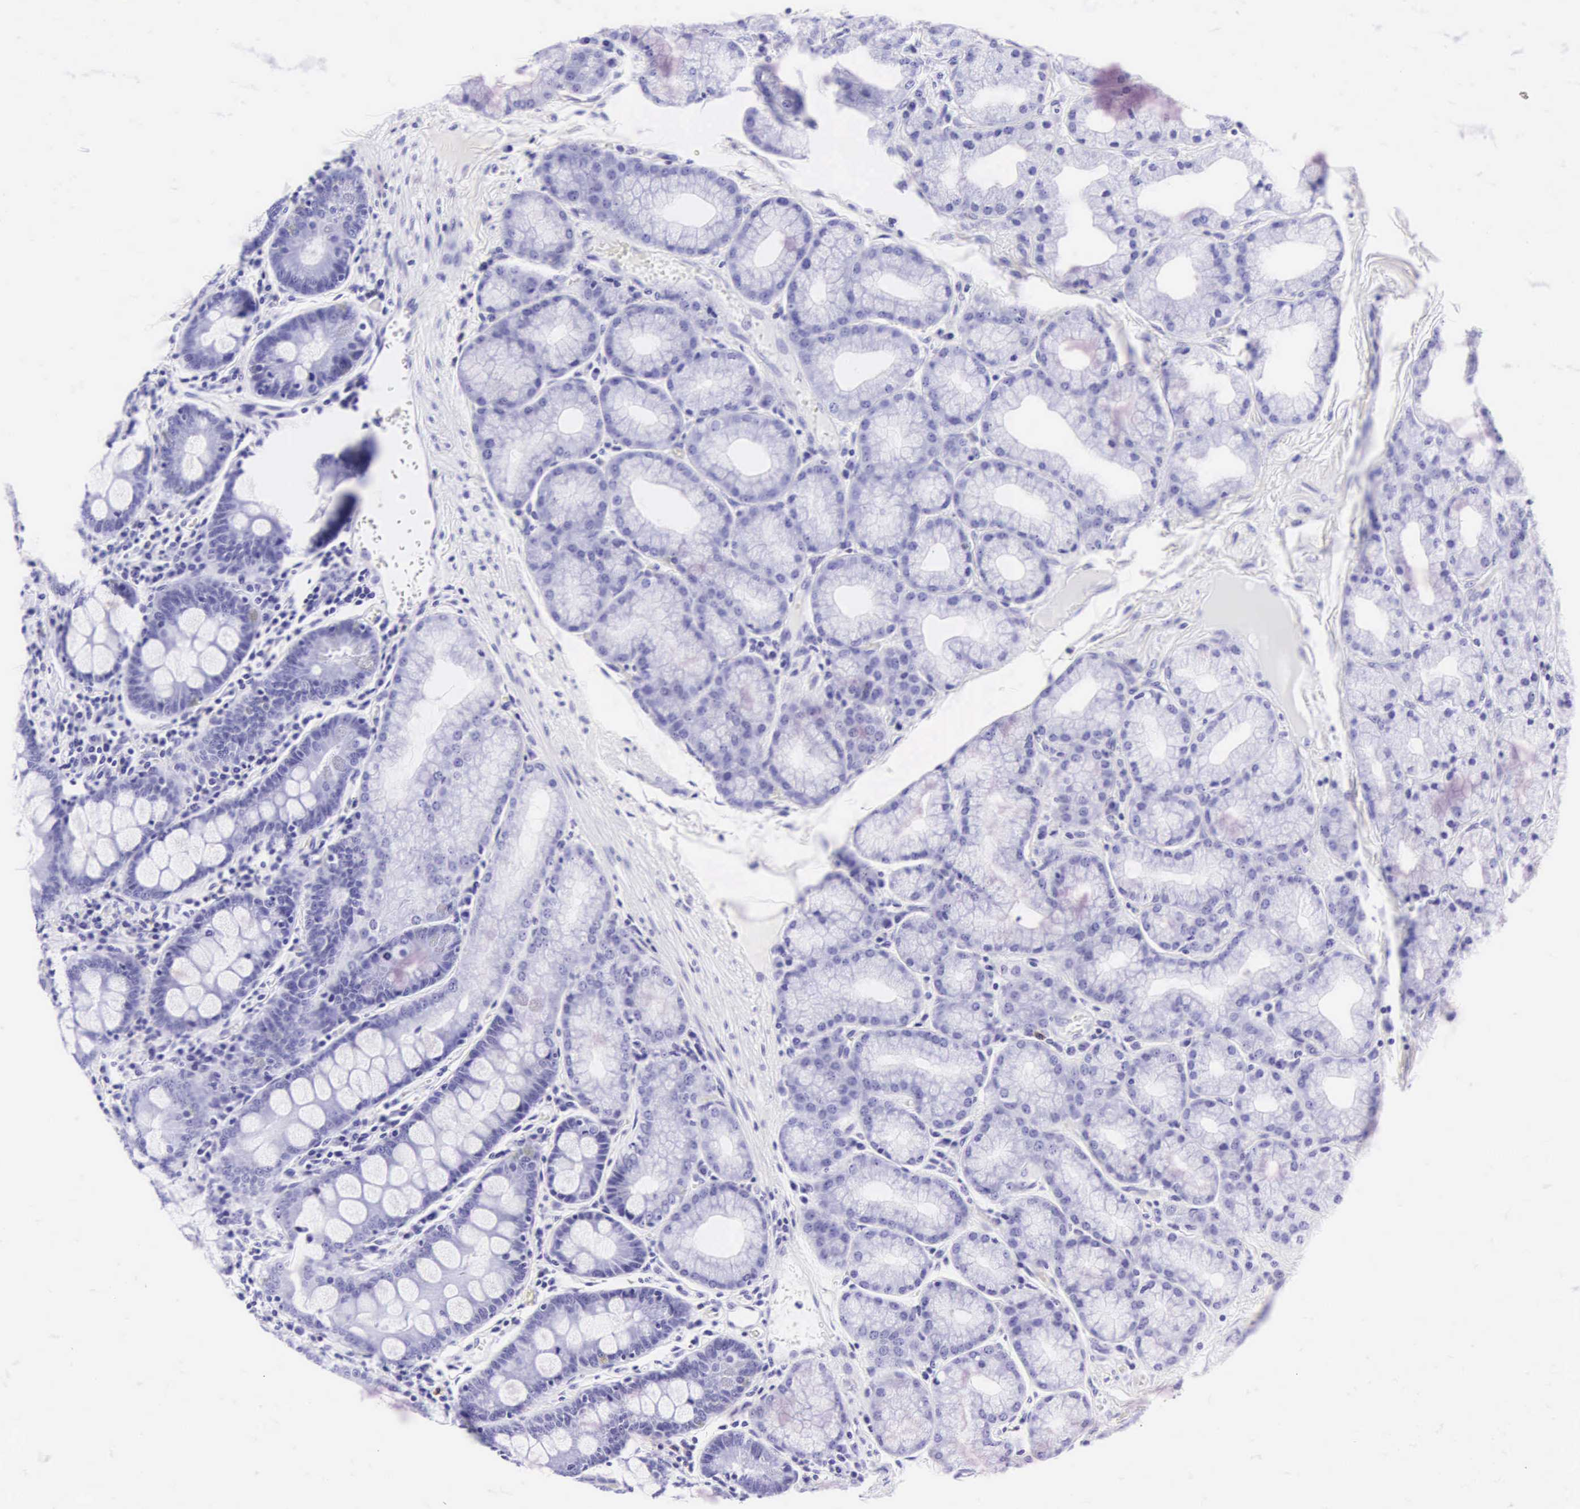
{"staining": {"intensity": "negative", "quantity": "none", "location": "none"}, "tissue": "duodenum", "cell_type": "Glandular cells", "image_type": "normal", "snomed": [{"axis": "morphology", "description": "Normal tissue, NOS"}, {"axis": "topography", "description": "Duodenum"}], "caption": "IHC image of benign duodenum stained for a protein (brown), which reveals no positivity in glandular cells.", "gene": "CD1A", "patient": {"sex": "female", "age": 43}}